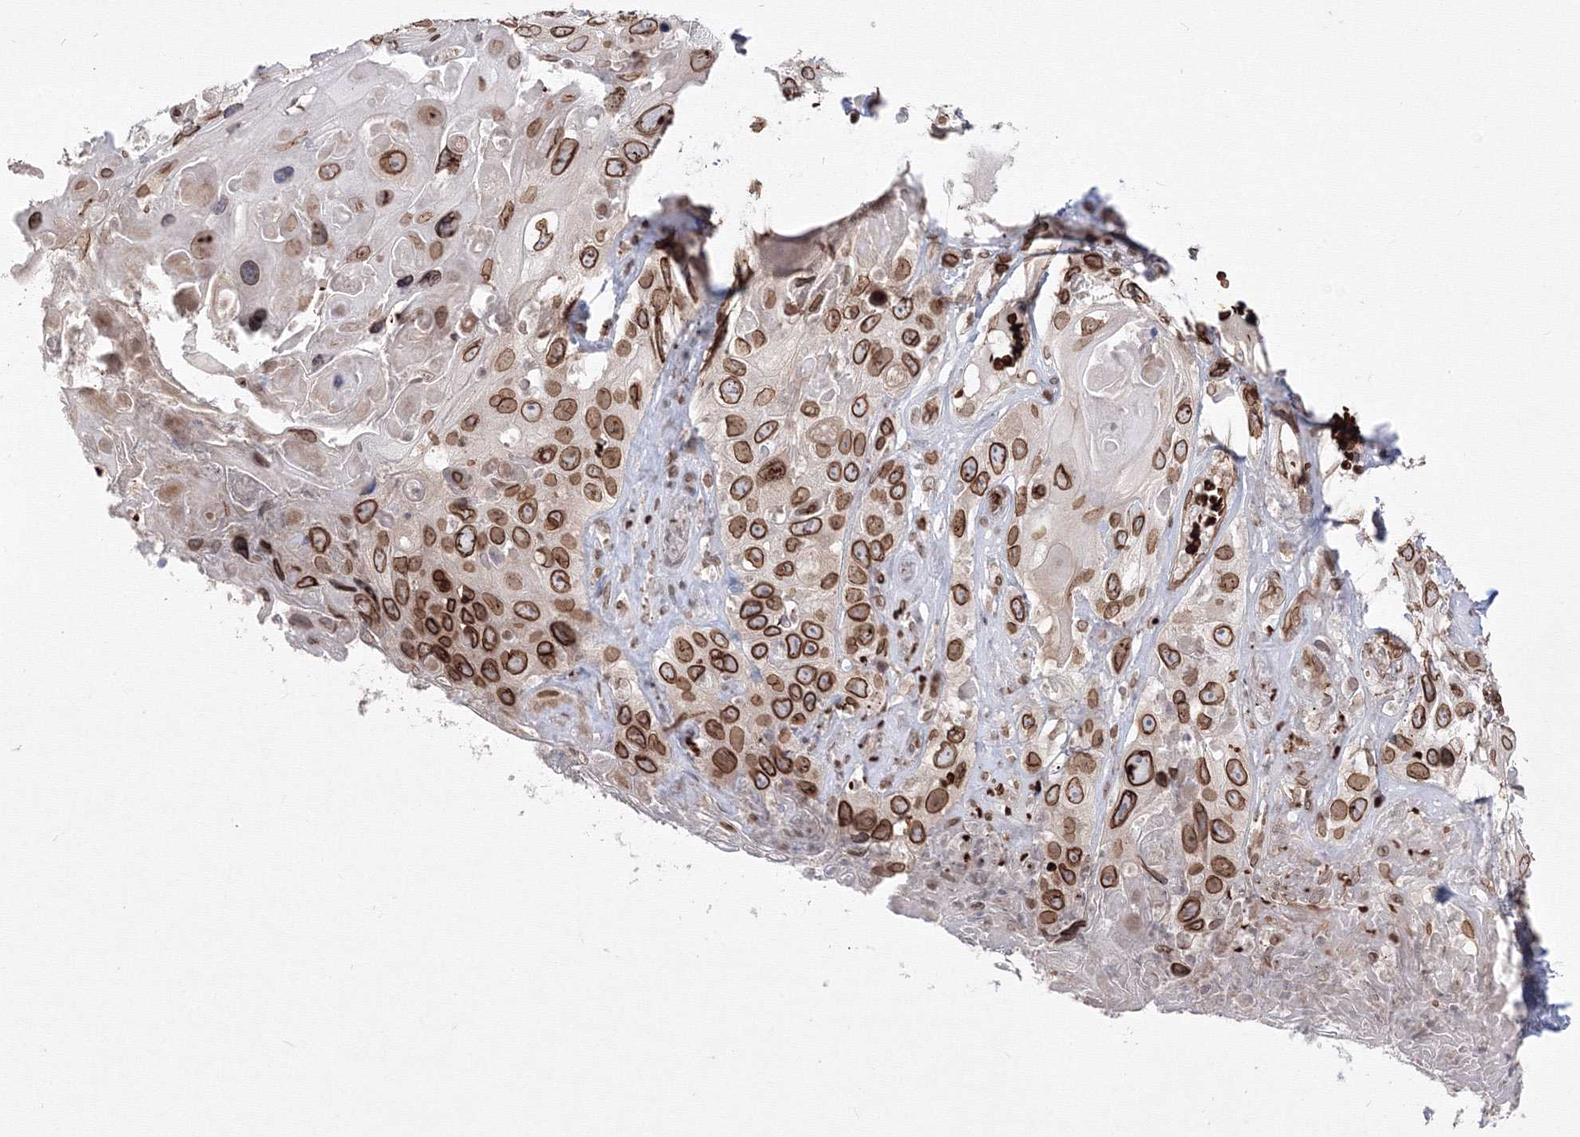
{"staining": {"intensity": "strong", "quantity": ">75%", "location": "cytoplasmic/membranous,nuclear"}, "tissue": "skin cancer", "cell_type": "Tumor cells", "image_type": "cancer", "snomed": [{"axis": "morphology", "description": "Squamous cell carcinoma, NOS"}, {"axis": "topography", "description": "Skin"}], "caption": "Strong cytoplasmic/membranous and nuclear staining for a protein is seen in approximately >75% of tumor cells of skin cancer (squamous cell carcinoma) using immunohistochemistry (IHC).", "gene": "DNAJB2", "patient": {"sex": "male", "age": 55}}